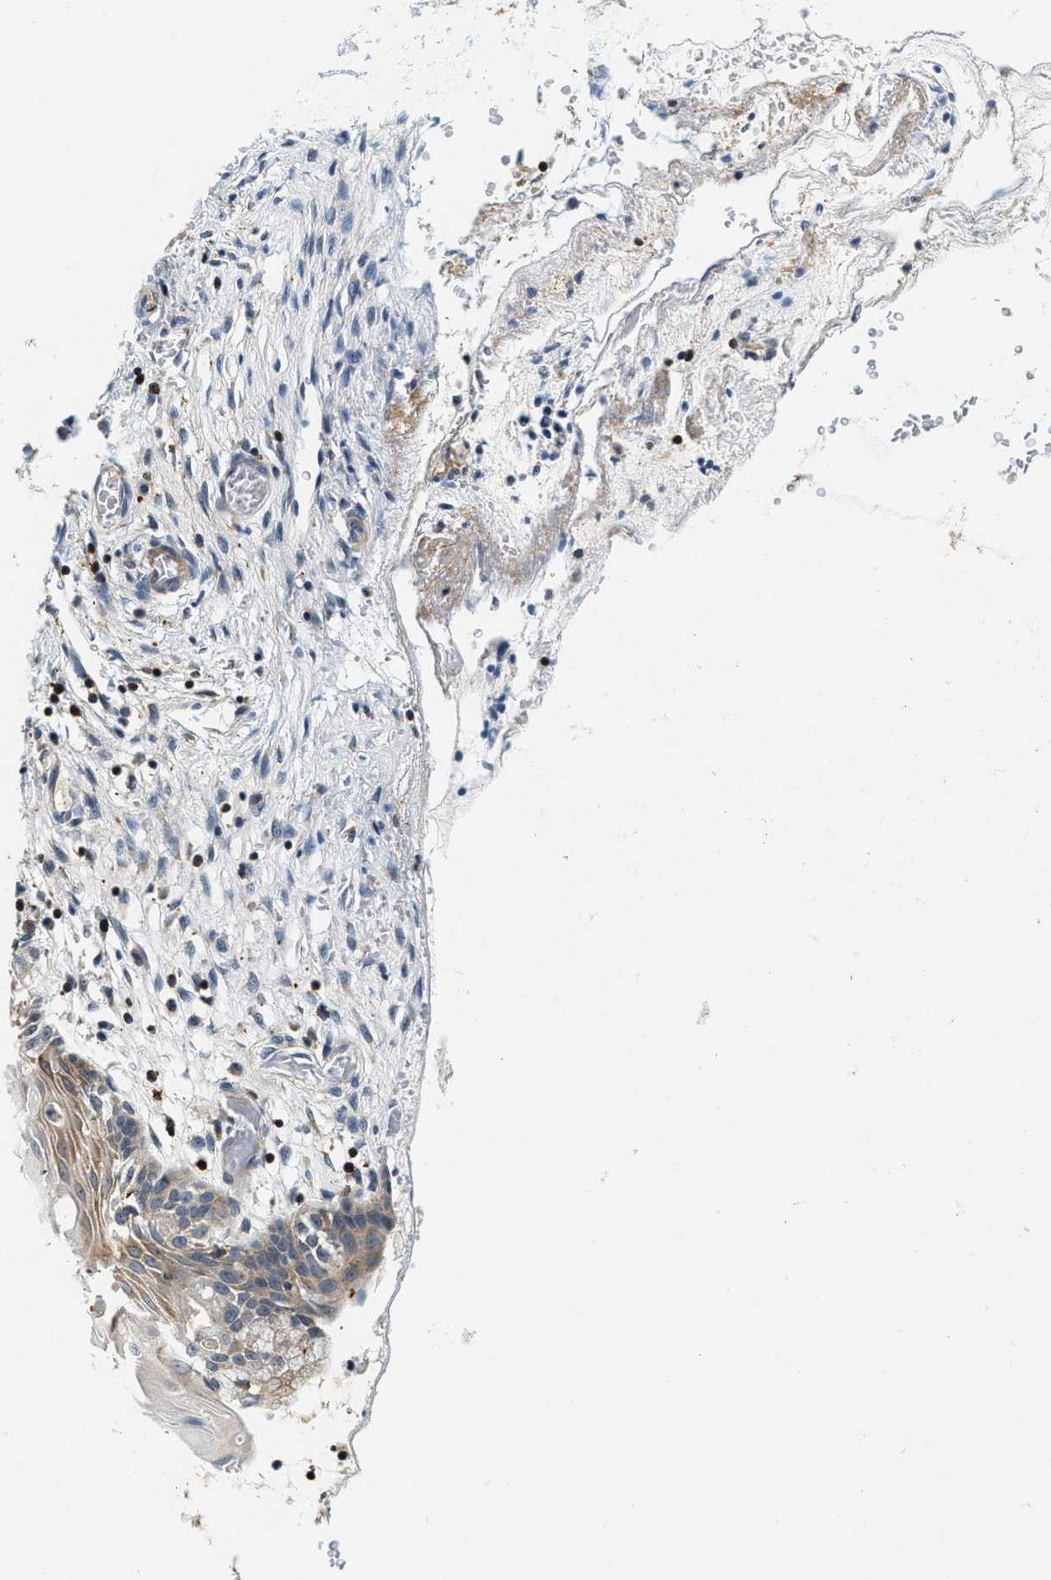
{"staining": {"intensity": "negative", "quantity": "none", "location": "none"}, "tissue": "cervix", "cell_type": "Glandular cells", "image_type": "normal", "snomed": [{"axis": "morphology", "description": "Normal tissue, NOS"}, {"axis": "topography", "description": "Cervix"}], "caption": "IHC of normal cervix reveals no expression in glandular cells. Brightfield microscopy of IHC stained with DAB (brown) and hematoxylin (blue), captured at high magnification.", "gene": "SAMD9", "patient": {"sex": "female", "age": 55}}